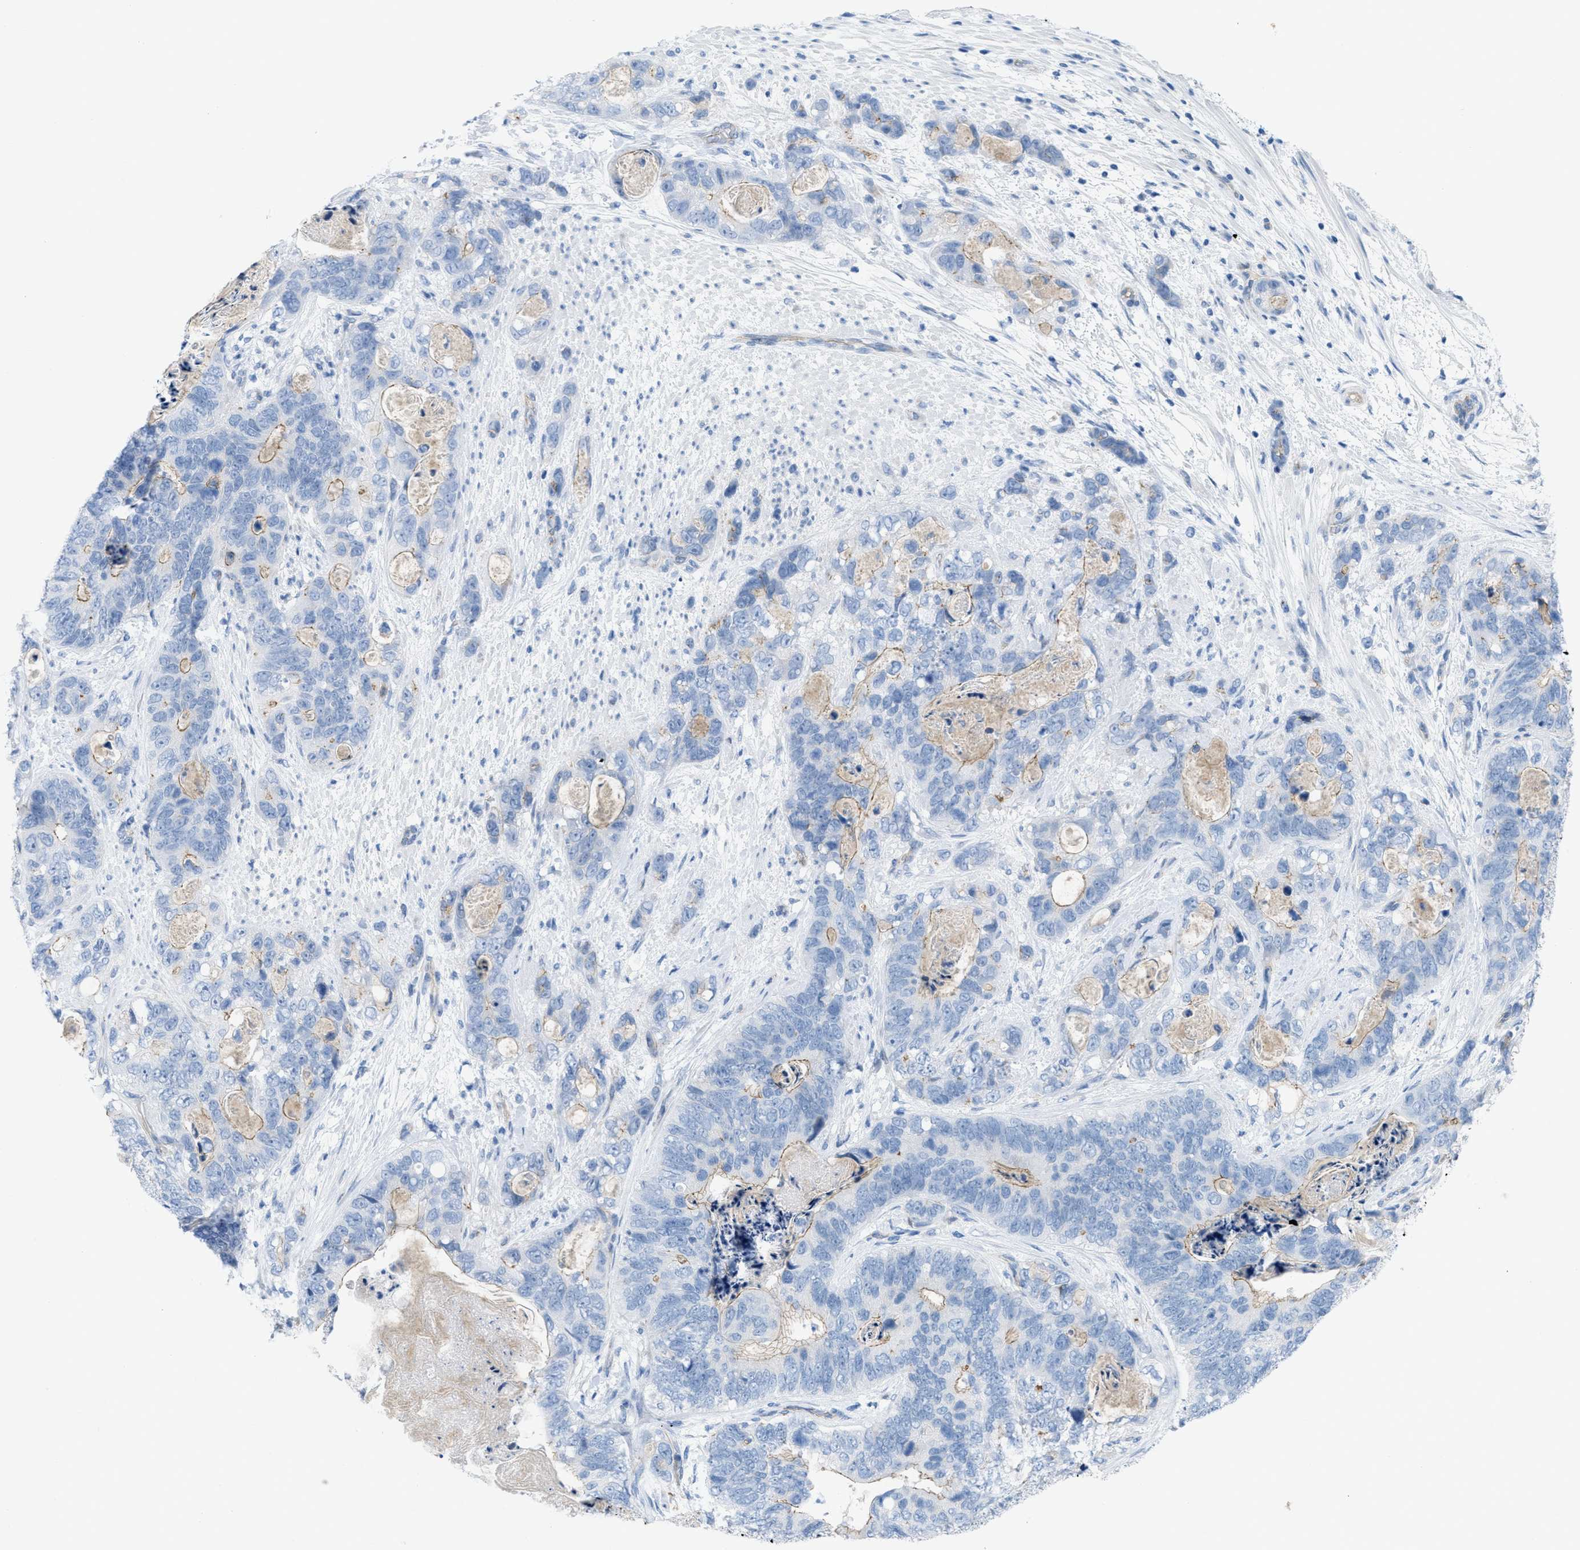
{"staining": {"intensity": "weak", "quantity": "<25%", "location": "cytoplasmic/membranous"}, "tissue": "stomach cancer", "cell_type": "Tumor cells", "image_type": "cancer", "snomed": [{"axis": "morphology", "description": "Normal tissue, NOS"}, {"axis": "morphology", "description": "Adenocarcinoma, NOS"}, {"axis": "topography", "description": "Stomach"}], "caption": "Photomicrograph shows no significant protein expression in tumor cells of stomach adenocarcinoma. (DAB IHC, high magnification).", "gene": "CRB3", "patient": {"sex": "female", "age": 89}}